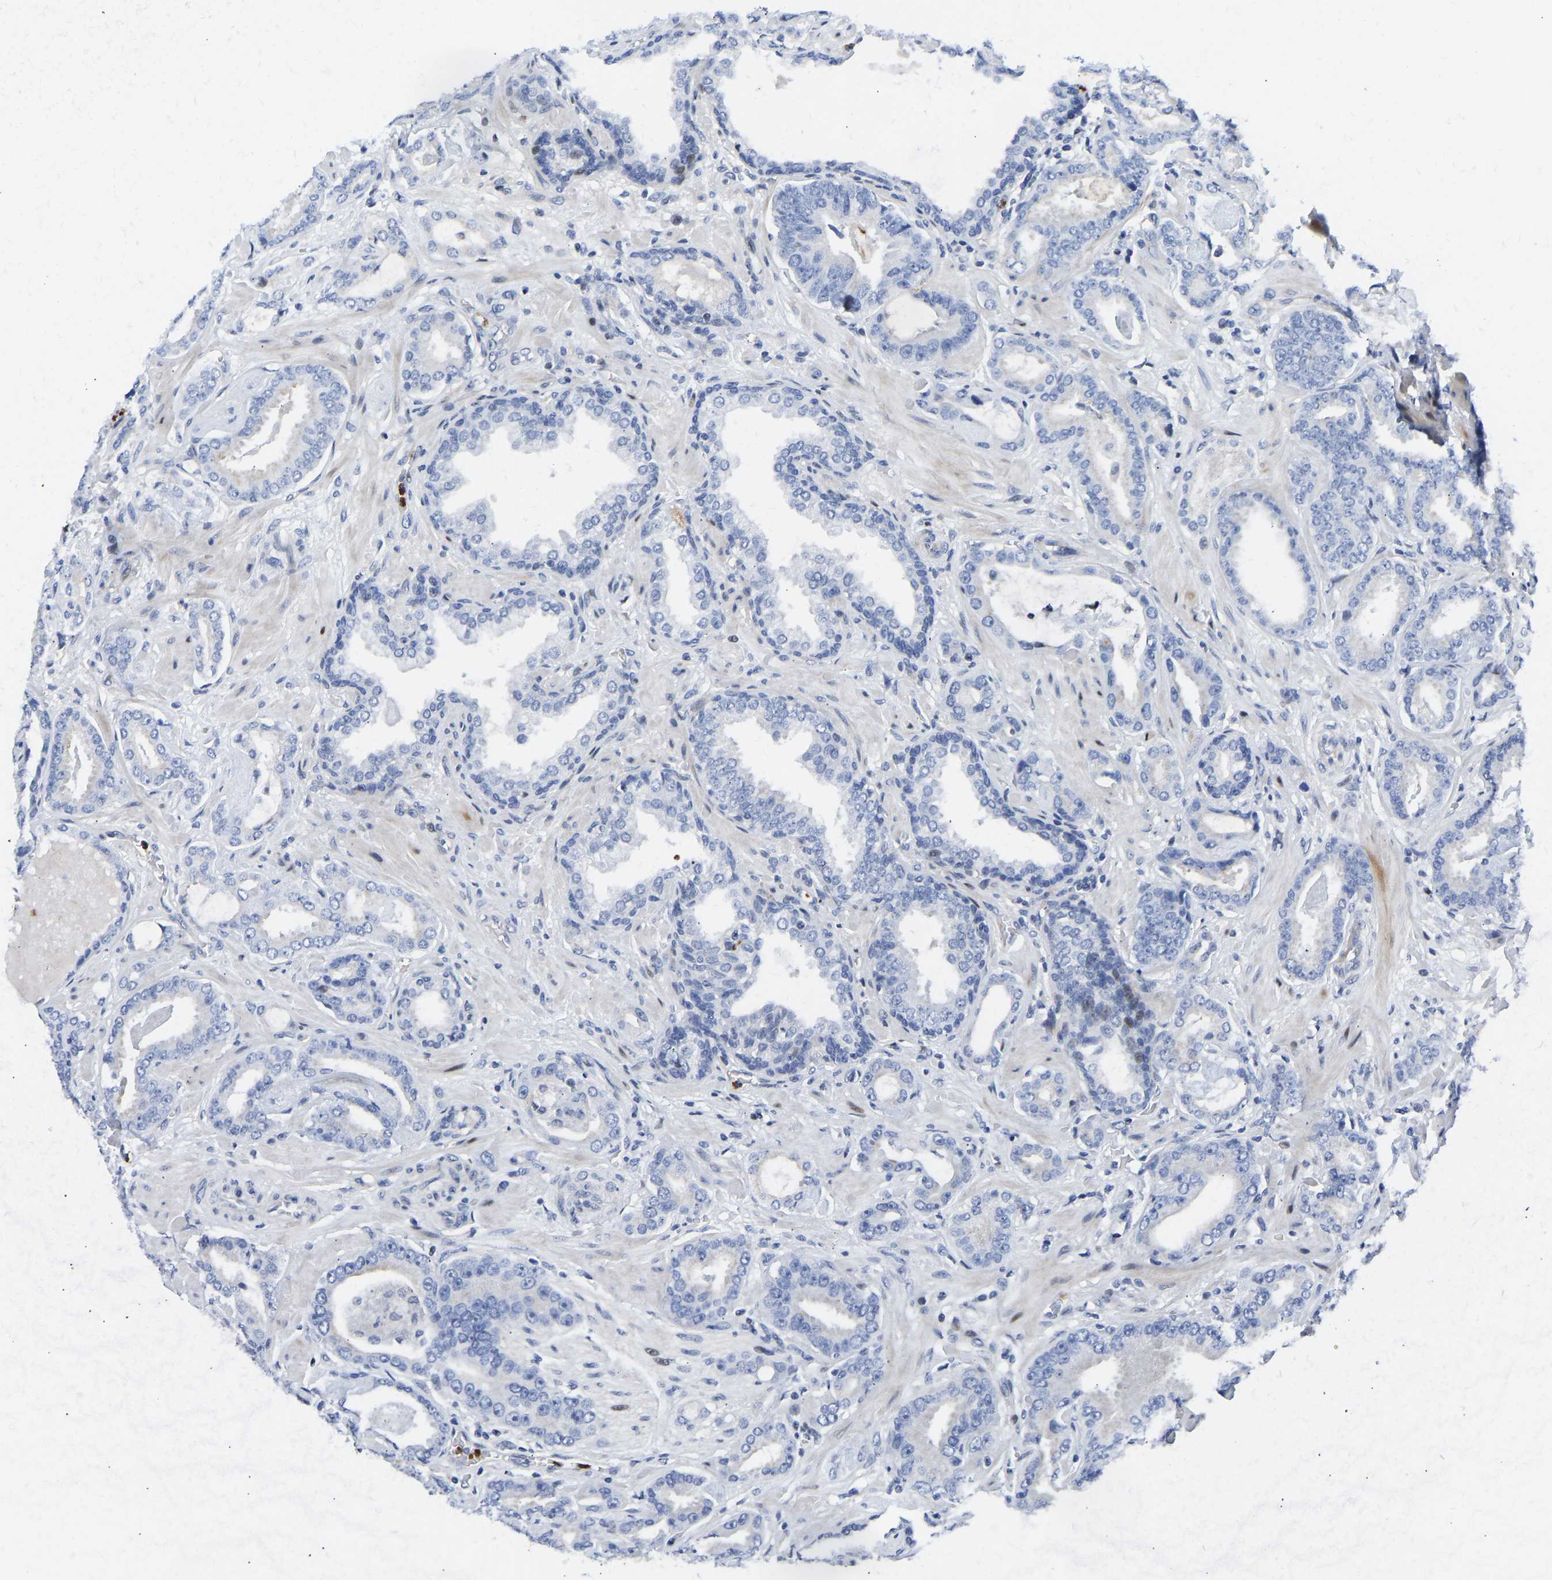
{"staining": {"intensity": "negative", "quantity": "none", "location": "none"}, "tissue": "prostate cancer", "cell_type": "Tumor cells", "image_type": "cancer", "snomed": [{"axis": "morphology", "description": "Adenocarcinoma, Low grade"}, {"axis": "topography", "description": "Prostate"}], "caption": "Immunohistochemistry histopathology image of neoplastic tissue: prostate cancer (adenocarcinoma (low-grade)) stained with DAB shows no significant protein staining in tumor cells. (Stains: DAB (3,3'-diaminobenzidine) IHC with hematoxylin counter stain, Microscopy: brightfield microscopy at high magnification).", "gene": "HDAC5", "patient": {"sex": "male", "age": 53}}